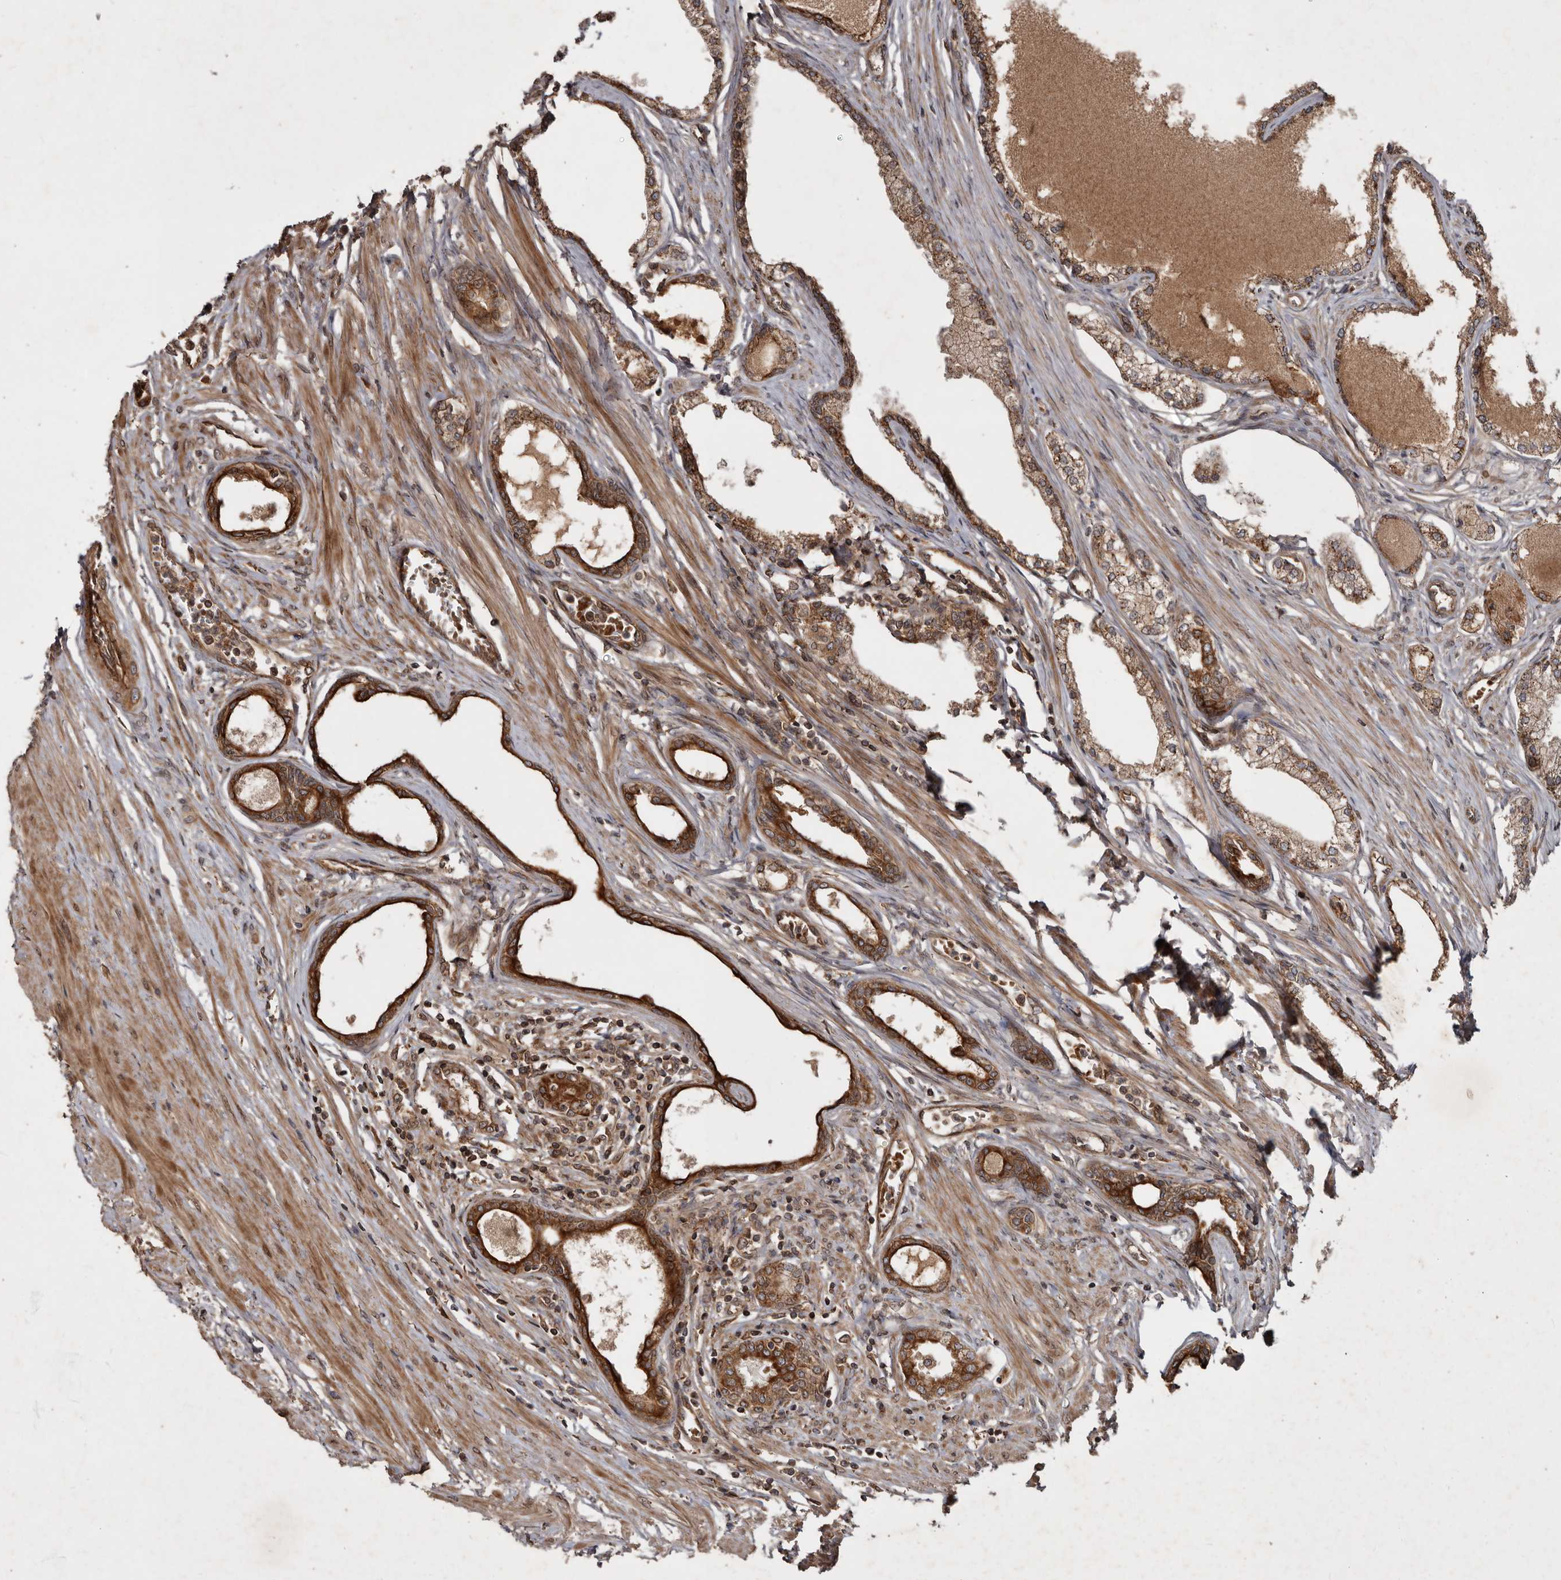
{"staining": {"intensity": "strong", "quantity": ">75%", "location": "cytoplasmic/membranous"}, "tissue": "prostate", "cell_type": "Glandular cells", "image_type": "normal", "snomed": [{"axis": "morphology", "description": "Normal tissue, NOS"}, {"axis": "morphology", "description": "Urothelial carcinoma, Low grade"}, {"axis": "topography", "description": "Urinary bladder"}, {"axis": "topography", "description": "Prostate"}], "caption": "Protein expression analysis of normal human prostate reveals strong cytoplasmic/membranous positivity in about >75% of glandular cells.", "gene": "STK36", "patient": {"sex": "male", "age": 60}}